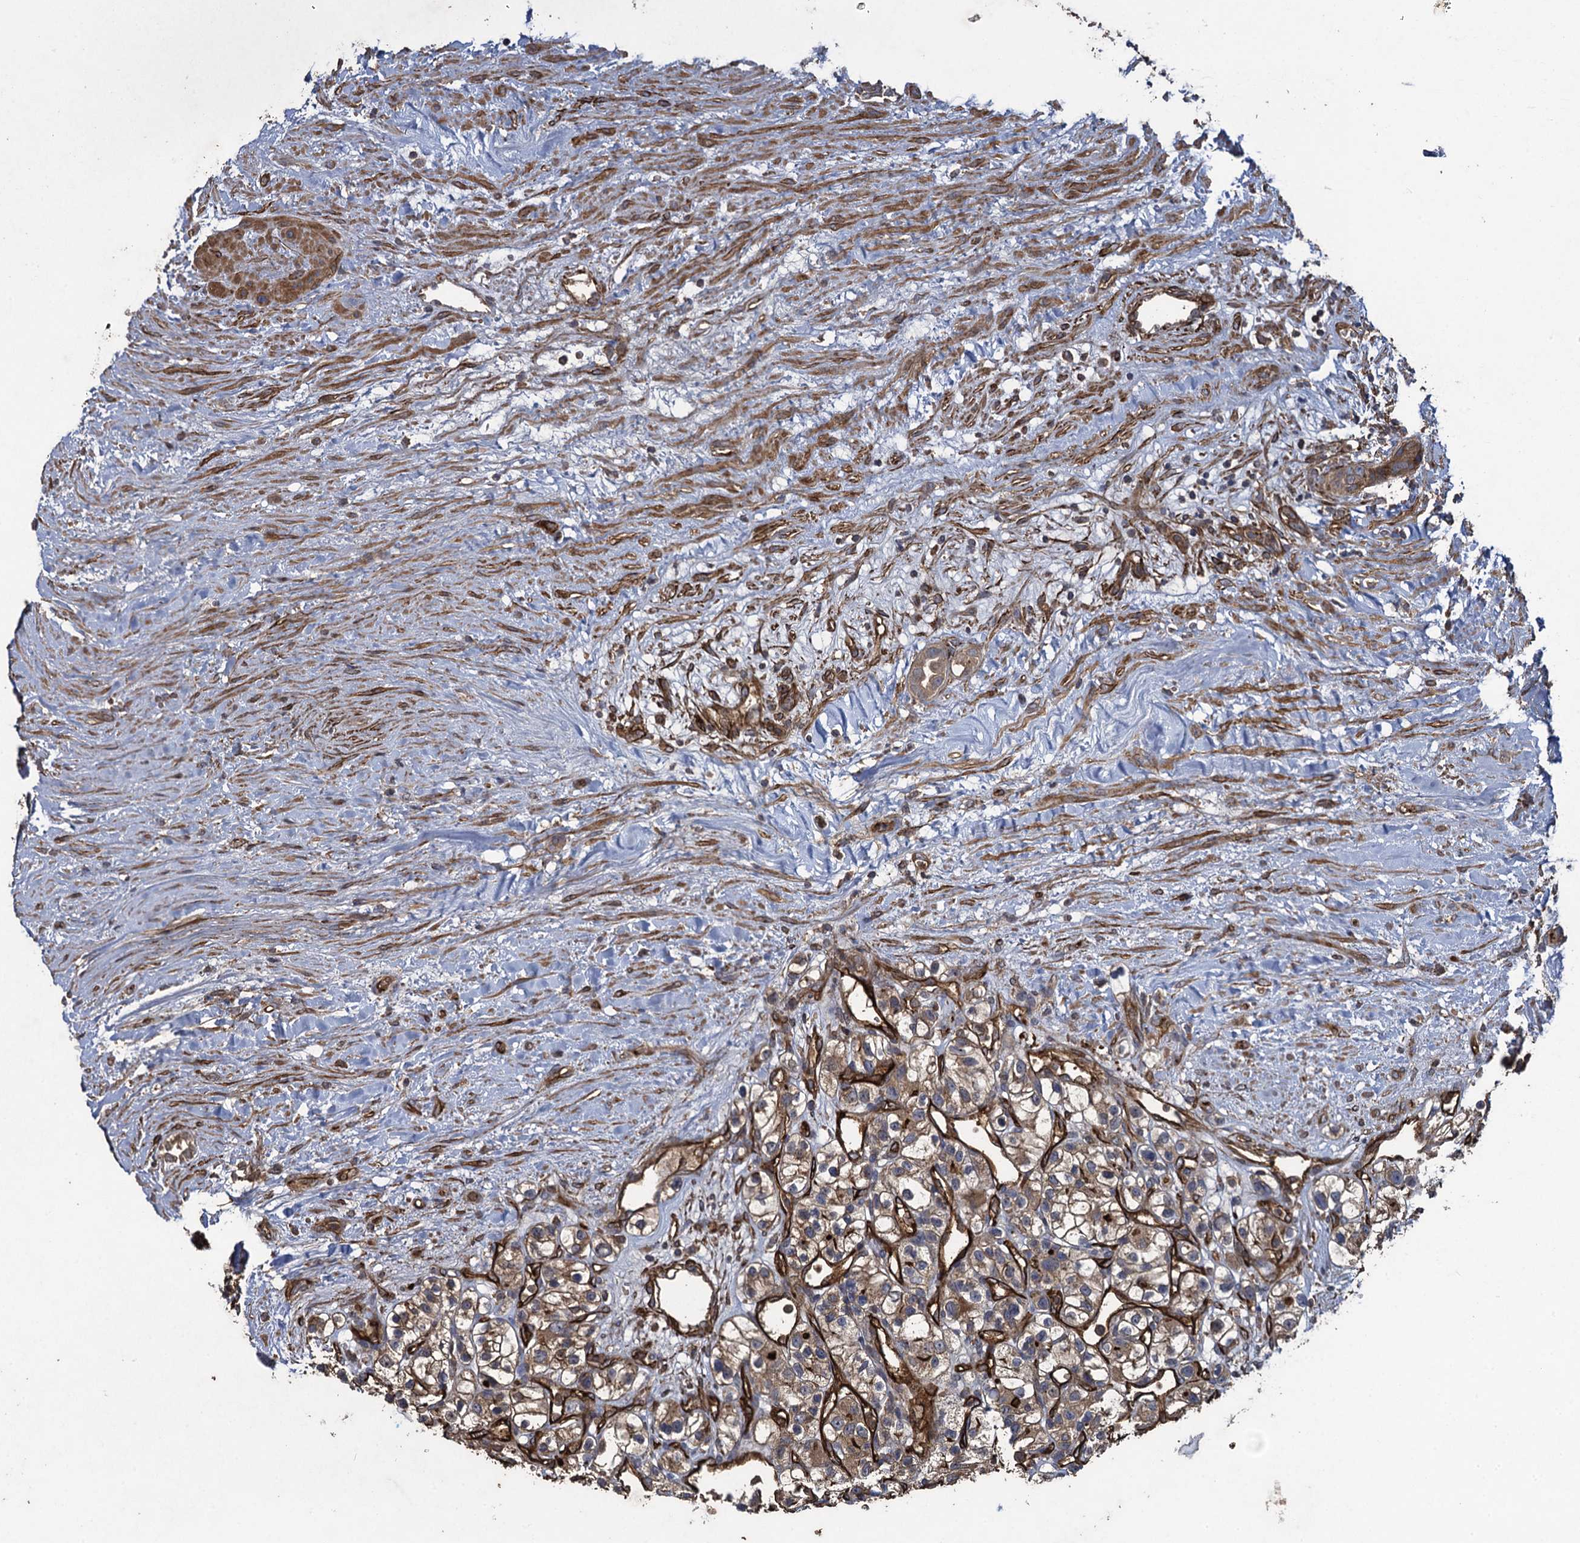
{"staining": {"intensity": "weak", "quantity": "25%-75%", "location": "cytoplasmic/membranous"}, "tissue": "renal cancer", "cell_type": "Tumor cells", "image_type": "cancer", "snomed": [{"axis": "morphology", "description": "Adenocarcinoma, NOS"}, {"axis": "topography", "description": "Kidney"}], "caption": "Immunohistochemistry of renal cancer reveals low levels of weak cytoplasmic/membranous positivity in approximately 25%-75% of tumor cells.", "gene": "TXNDC11", "patient": {"sex": "female", "age": 57}}